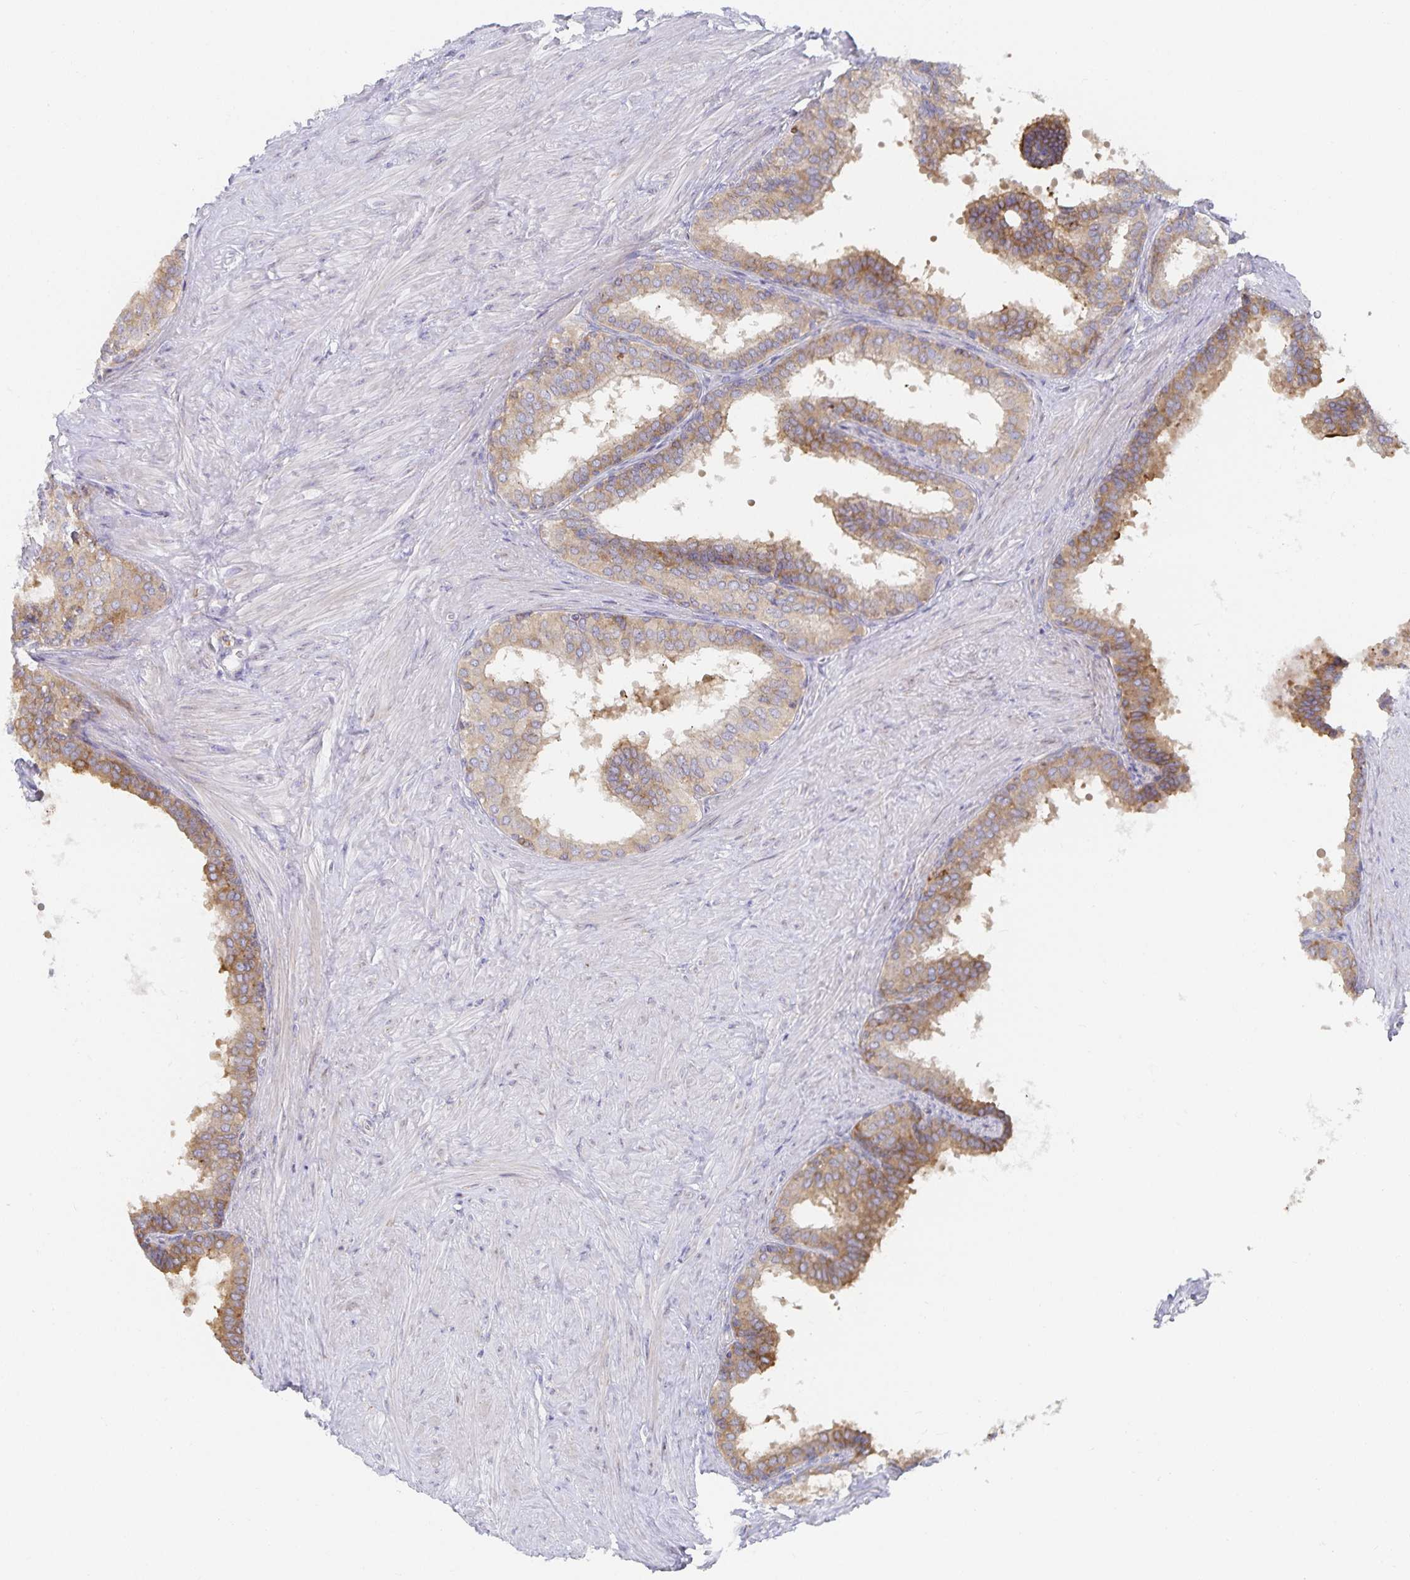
{"staining": {"intensity": "weak", "quantity": "25%-75%", "location": "cytoplasmic/membranous"}, "tissue": "prostate", "cell_type": "Glandular cells", "image_type": "normal", "snomed": [{"axis": "morphology", "description": "Normal tissue, NOS"}, {"axis": "topography", "description": "Prostate"}, {"axis": "topography", "description": "Peripheral nerve tissue"}], "caption": "Immunohistochemistry (DAB (3,3'-diaminobenzidine)) staining of unremarkable human prostate exhibits weak cytoplasmic/membranous protein staining in approximately 25%-75% of glandular cells. Nuclei are stained in blue.", "gene": "NOMO1", "patient": {"sex": "male", "age": 55}}